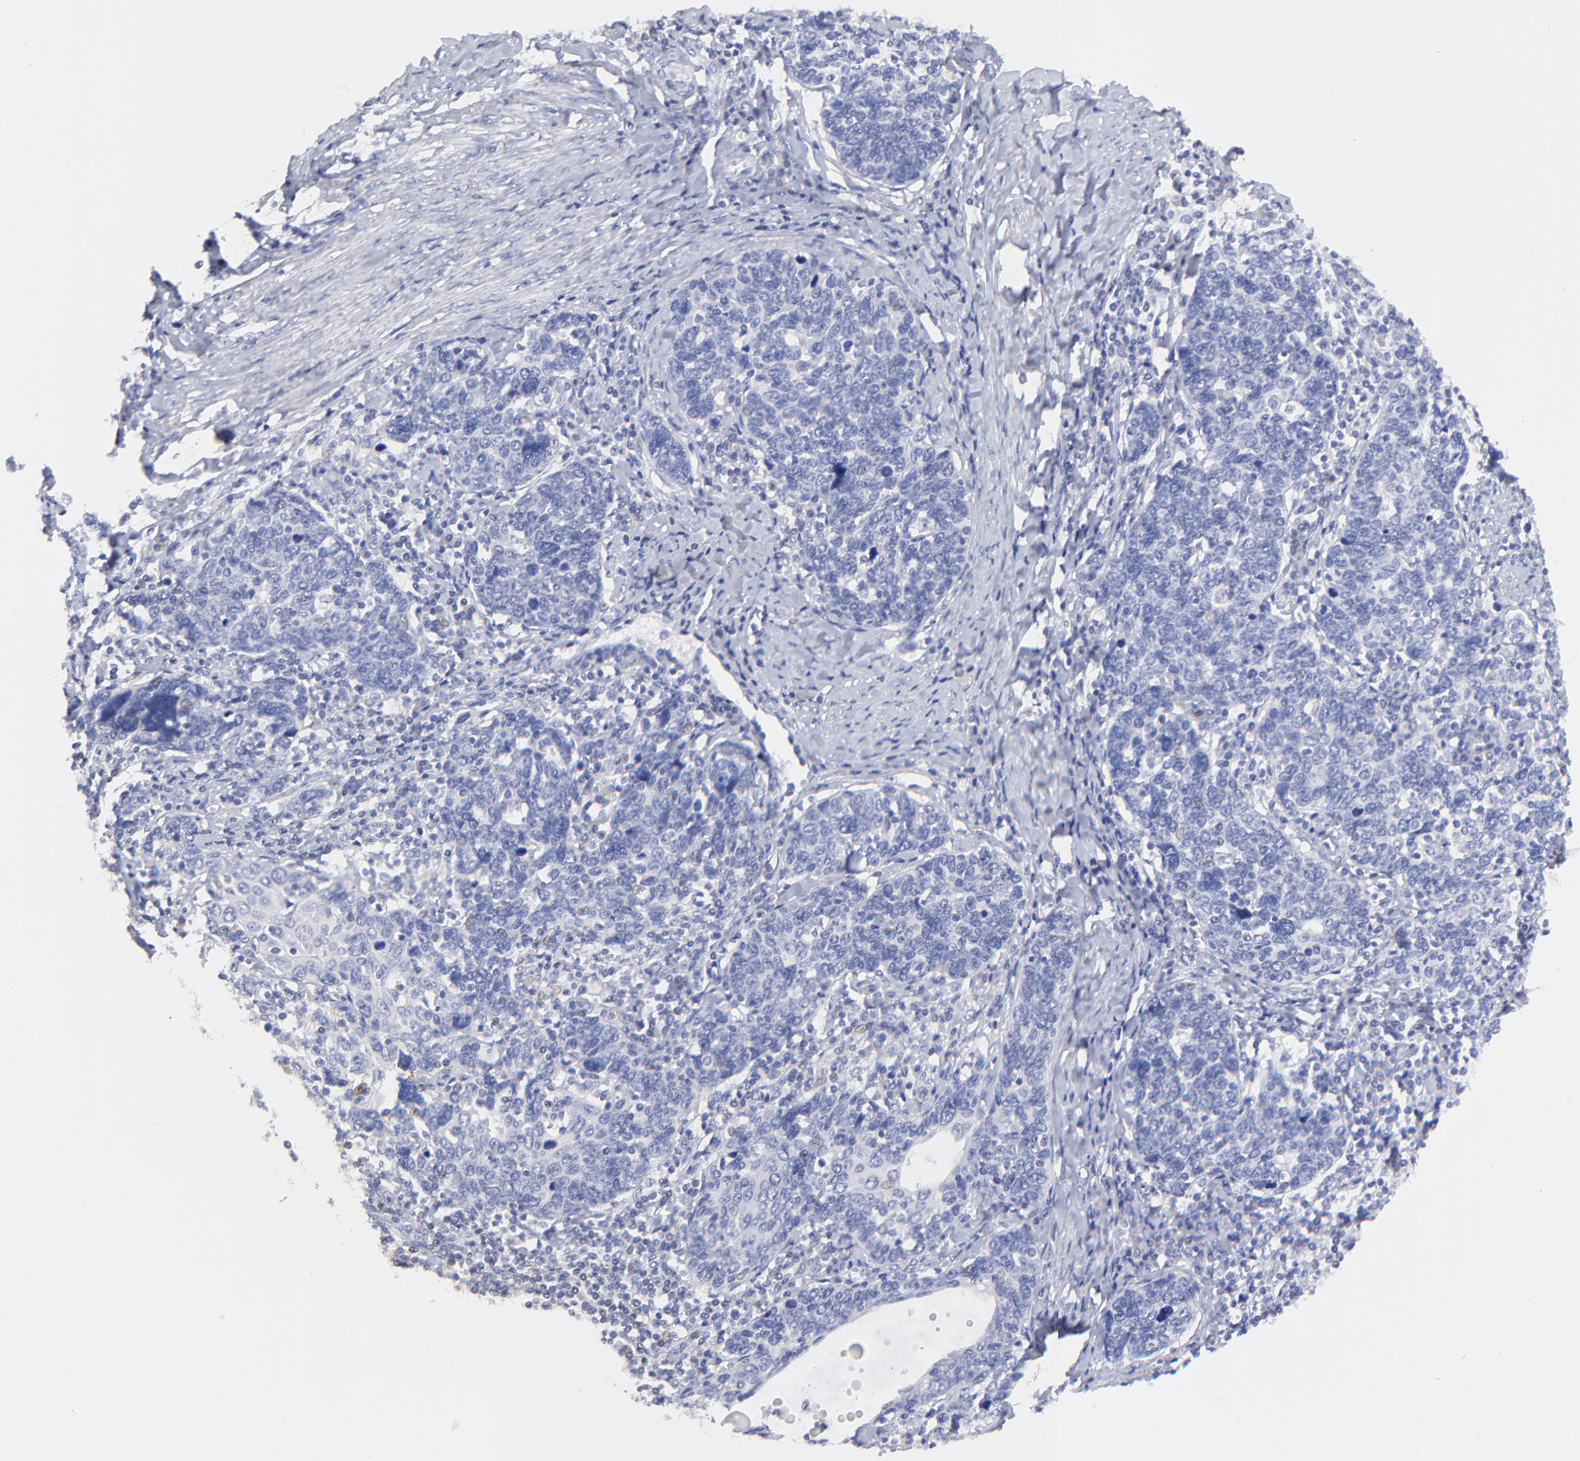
{"staining": {"intensity": "negative", "quantity": "none", "location": "none"}, "tissue": "cervical cancer", "cell_type": "Tumor cells", "image_type": "cancer", "snomed": [{"axis": "morphology", "description": "Squamous cell carcinoma, NOS"}, {"axis": "topography", "description": "Cervix"}], "caption": "High magnification brightfield microscopy of cervical cancer (squamous cell carcinoma) stained with DAB (3,3'-diaminobenzidine) (brown) and counterstained with hematoxylin (blue): tumor cells show no significant positivity.", "gene": "HORMAD2", "patient": {"sex": "female", "age": 41}}